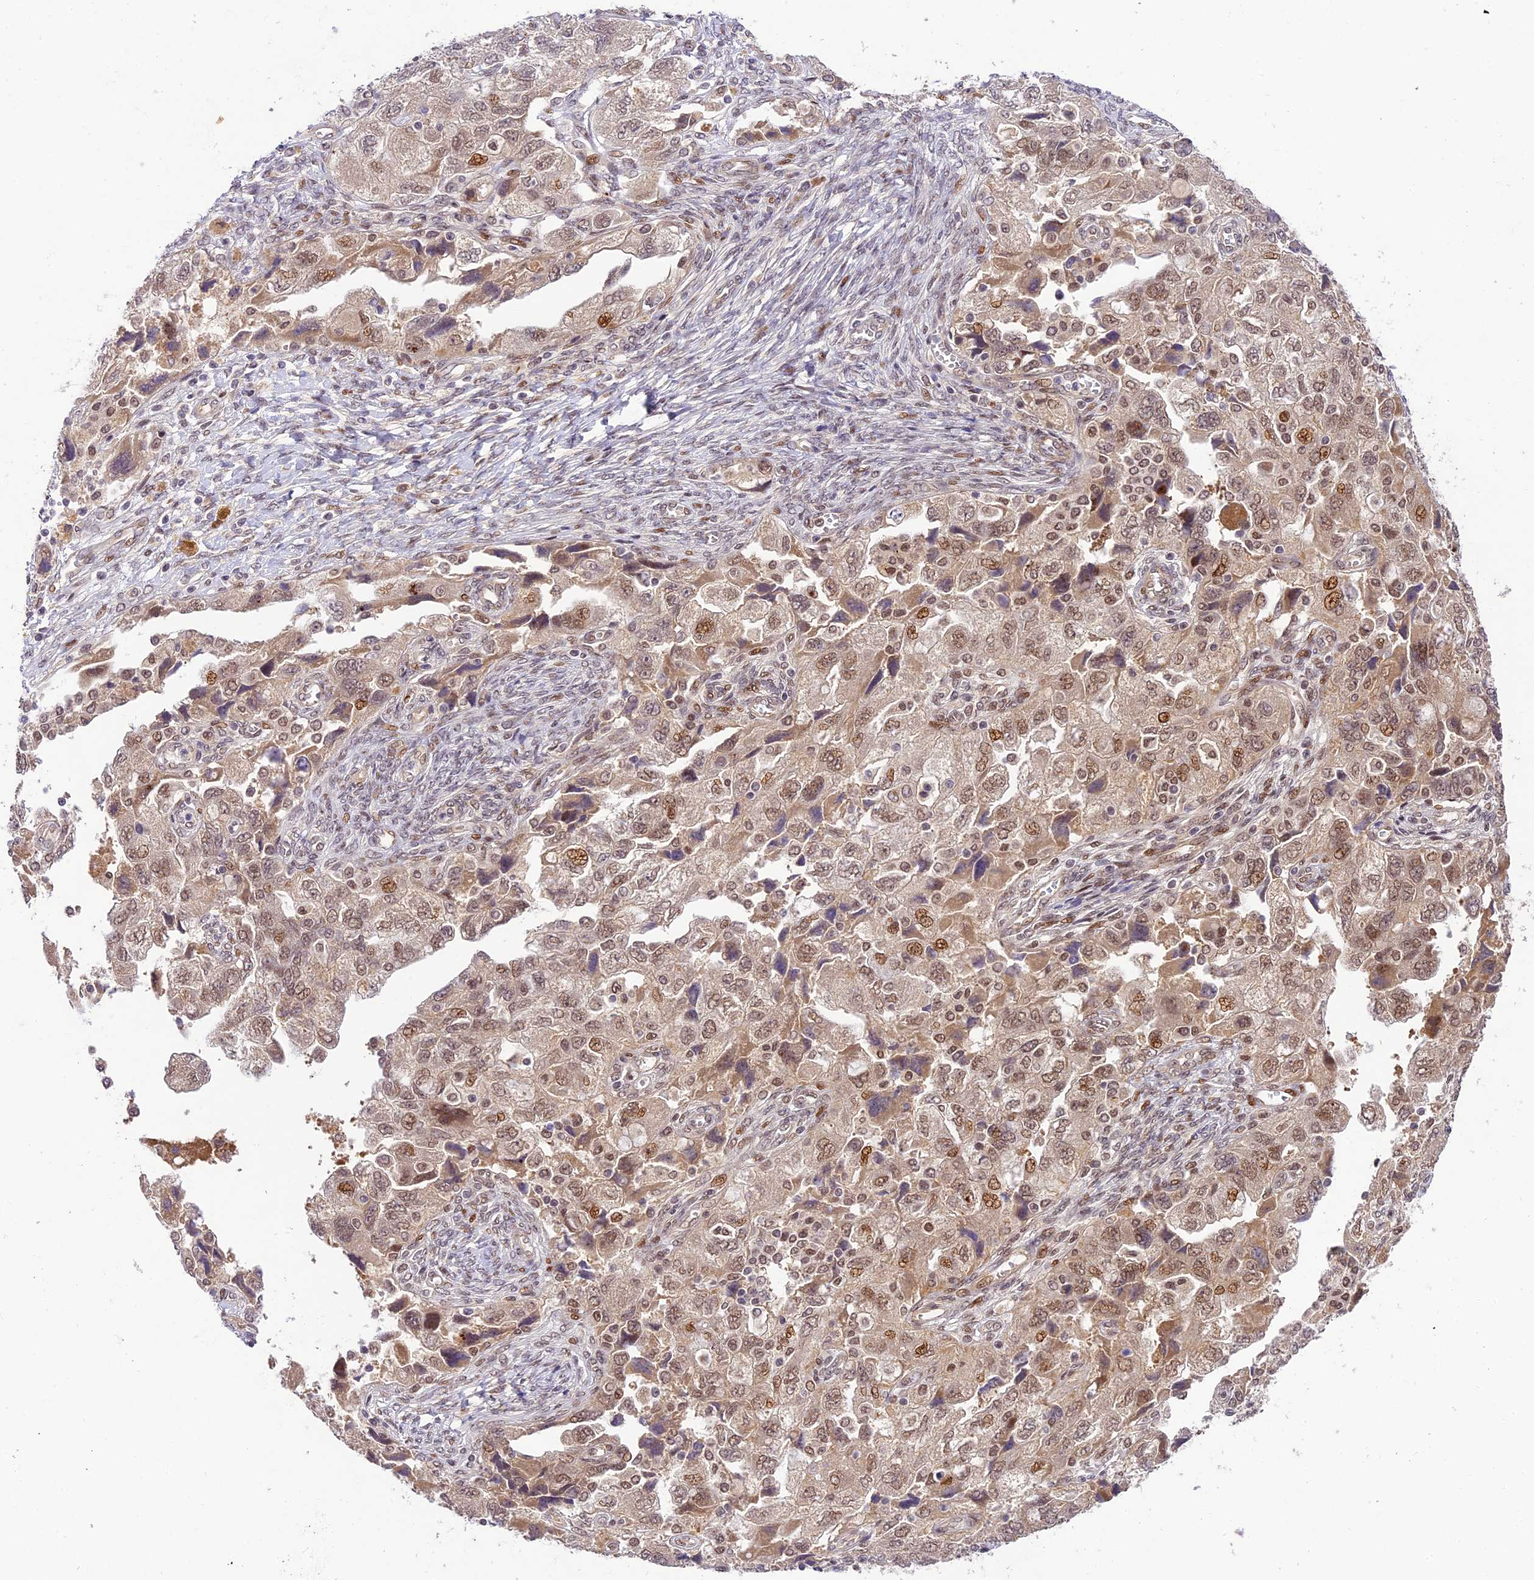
{"staining": {"intensity": "moderate", "quantity": ">75%", "location": "nuclear"}, "tissue": "ovarian cancer", "cell_type": "Tumor cells", "image_type": "cancer", "snomed": [{"axis": "morphology", "description": "Carcinoma, NOS"}, {"axis": "morphology", "description": "Cystadenocarcinoma, serous, NOS"}, {"axis": "topography", "description": "Ovary"}], "caption": "Immunohistochemical staining of human ovarian cancer demonstrates moderate nuclear protein positivity in approximately >75% of tumor cells.", "gene": "NEK8", "patient": {"sex": "female", "age": 69}}